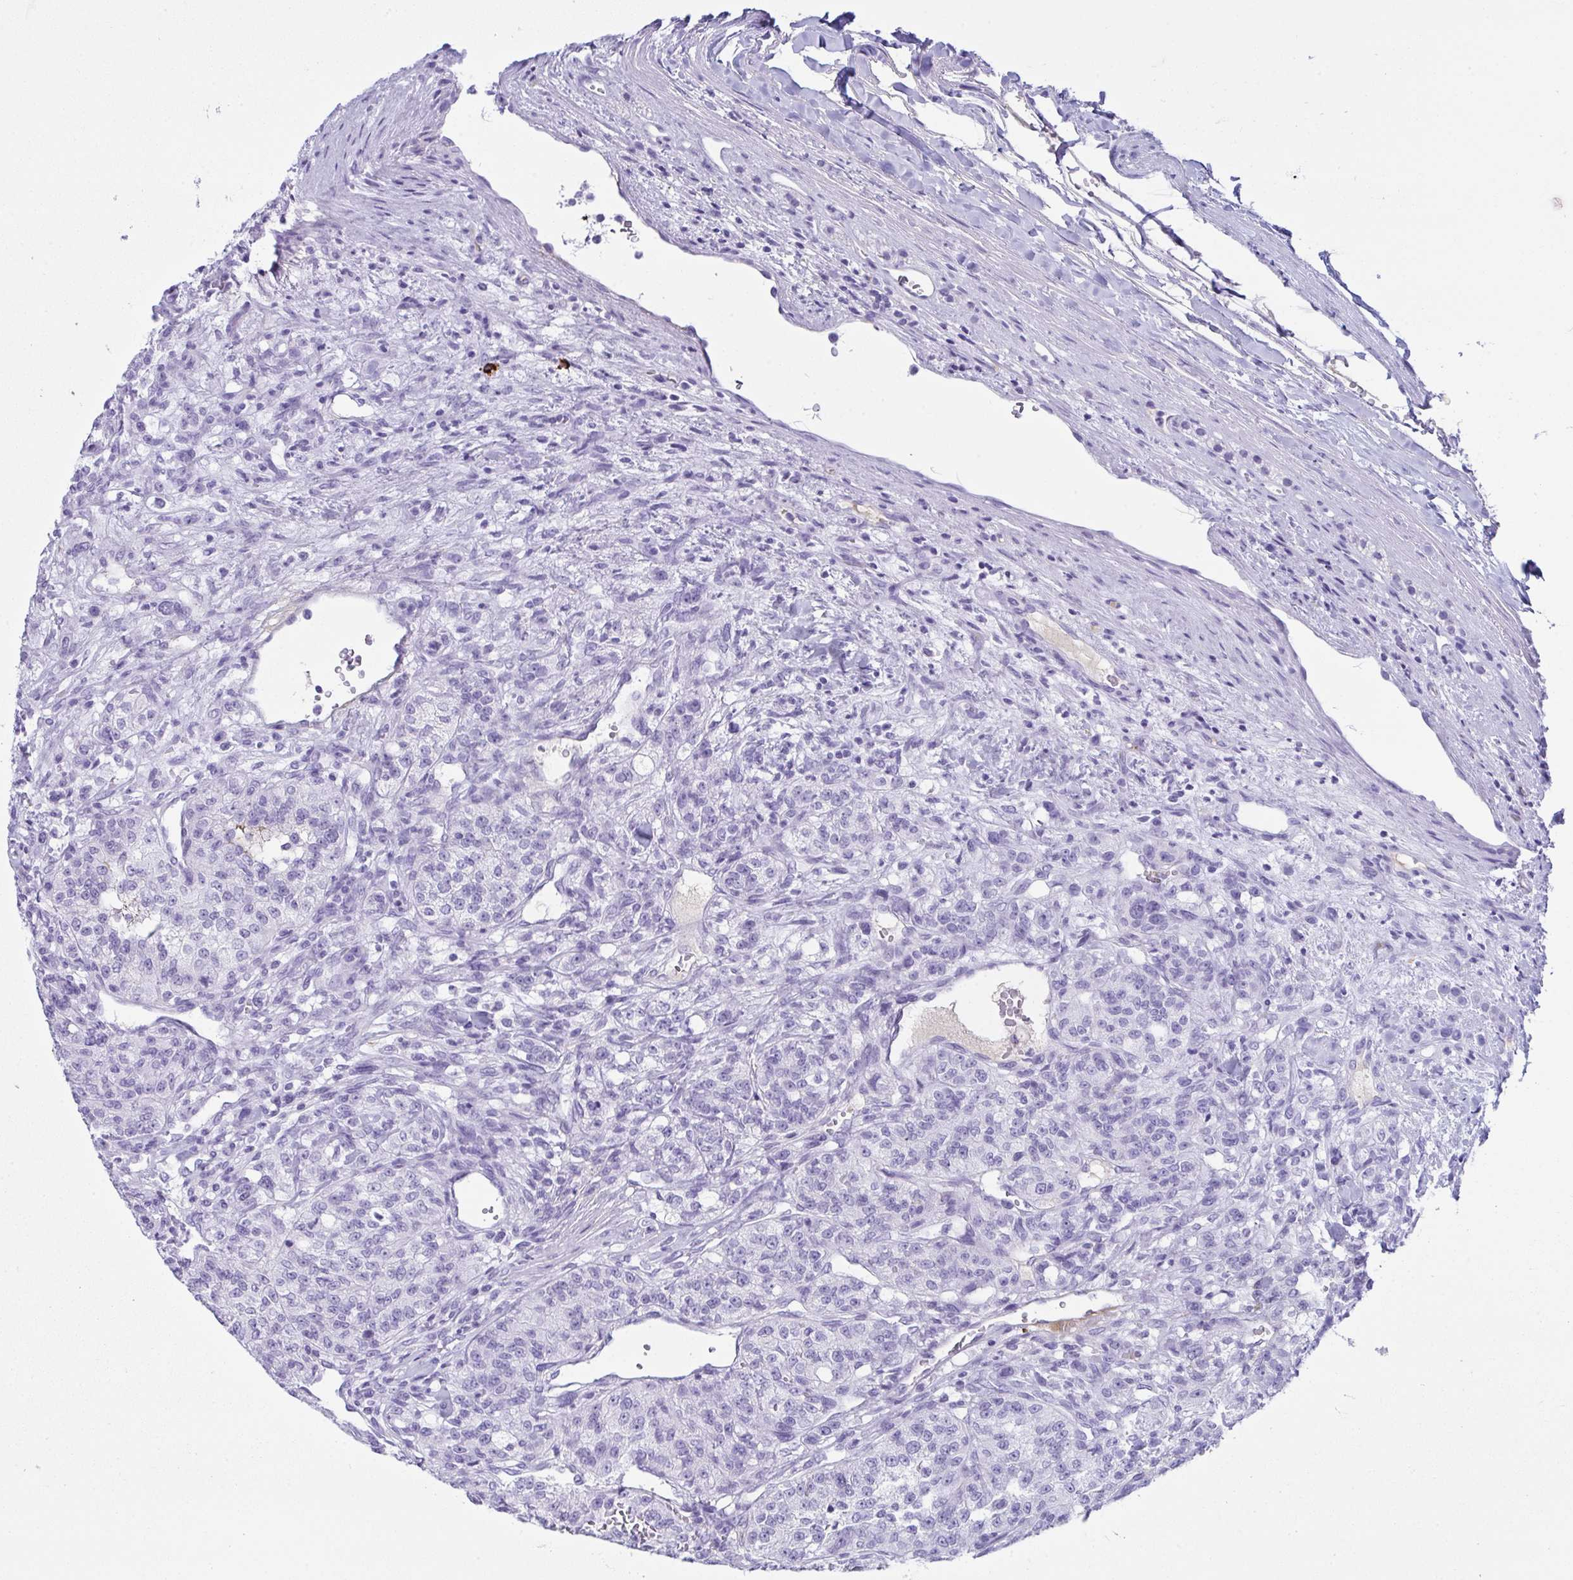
{"staining": {"intensity": "negative", "quantity": "none", "location": "none"}, "tissue": "renal cancer", "cell_type": "Tumor cells", "image_type": "cancer", "snomed": [{"axis": "morphology", "description": "Adenocarcinoma, NOS"}, {"axis": "topography", "description": "Kidney"}], "caption": "This is an immunohistochemistry (IHC) micrograph of human renal adenocarcinoma. There is no staining in tumor cells.", "gene": "JCHAIN", "patient": {"sex": "female", "age": 63}}